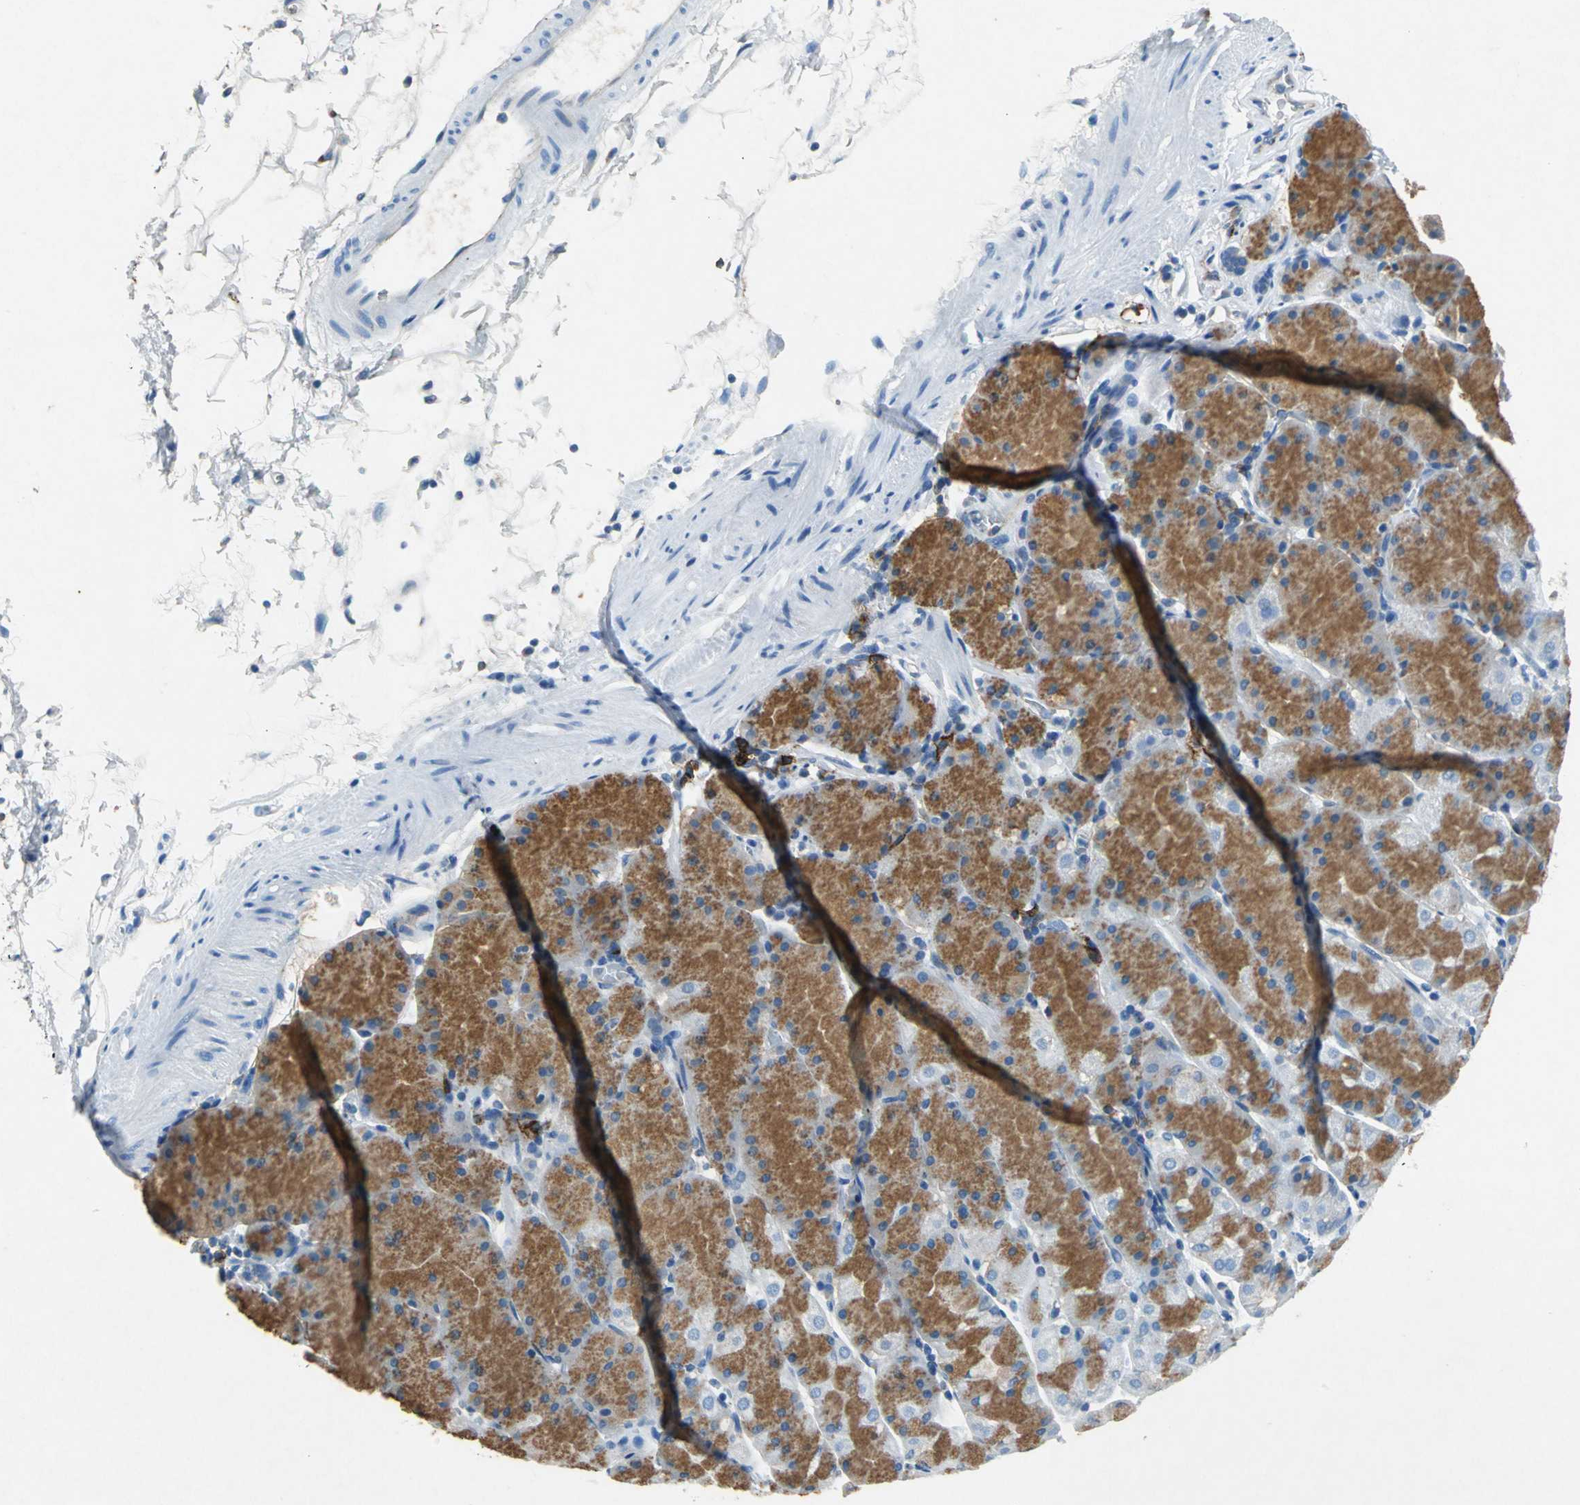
{"staining": {"intensity": "strong", "quantity": "25%-75%", "location": "cytoplasmic/membranous"}, "tissue": "stomach", "cell_type": "Glandular cells", "image_type": "normal", "snomed": [{"axis": "morphology", "description": "Normal tissue, NOS"}, {"axis": "topography", "description": "Stomach, upper"}, {"axis": "topography", "description": "Stomach"}], "caption": "Stomach was stained to show a protein in brown. There is high levels of strong cytoplasmic/membranous positivity in approximately 25%-75% of glandular cells. The staining was performed using DAB (3,3'-diaminobenzidine), with brown indicating positive protein expression. Nuclei are stained blue with hematoxylin.", "gene": "RPS13", "patient": {"sex": "male", "age": 76}}